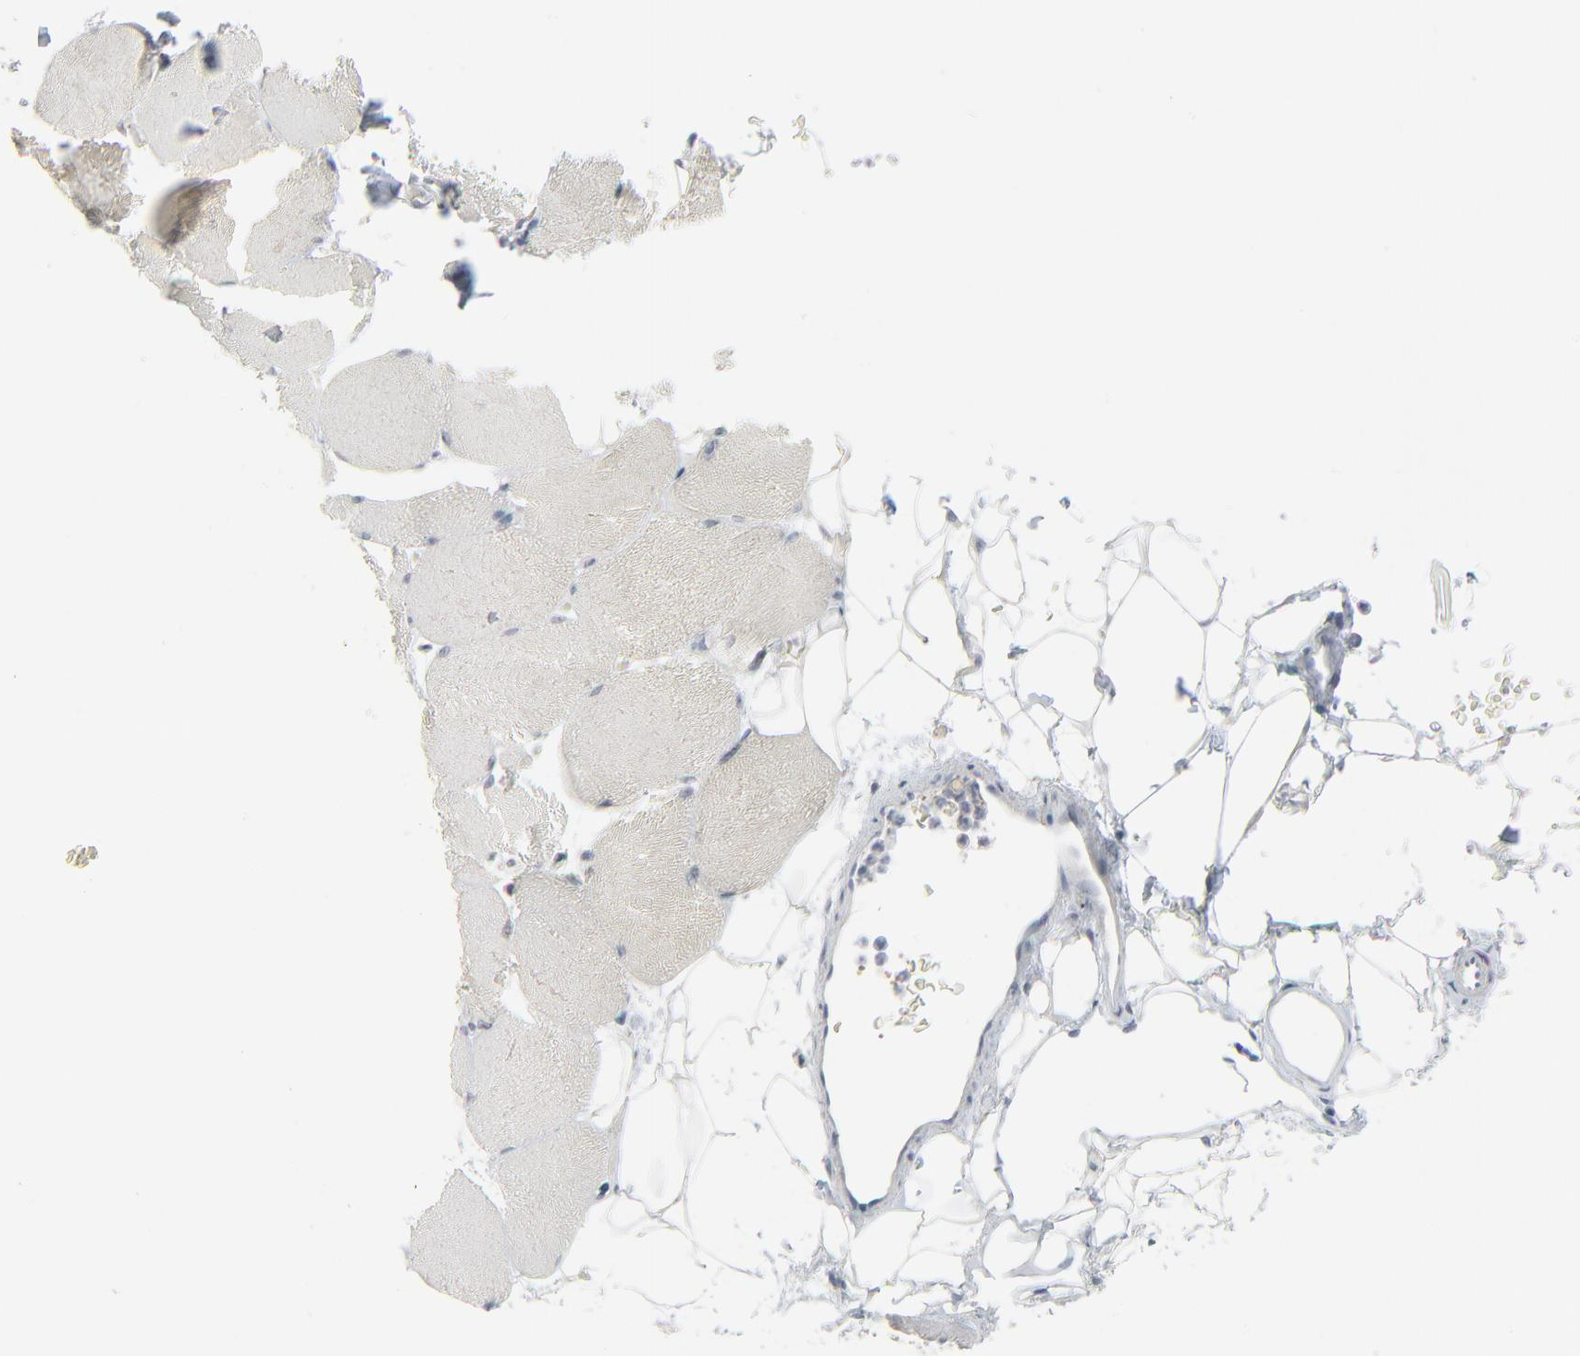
{"staining": {"intensity": "negative", "quantity": "none", "location": "none"}, "tissue": "skeletal muscle", "cell_type": "Myocytes", "image_type": "normal", "snomed": [{"axis": "morphology", "description": "Normal tissue, NOS"}, {"axis": "topography", "description": "Skeletal muscle"}, {"axis": "topography", "description": "Parathyroid gland"}], "caption": "Myocytes show no significant protein staining in benign skeletal muscle.", "gene": "NEUROD1", "patient": {"sex": "female", "age": 37}}